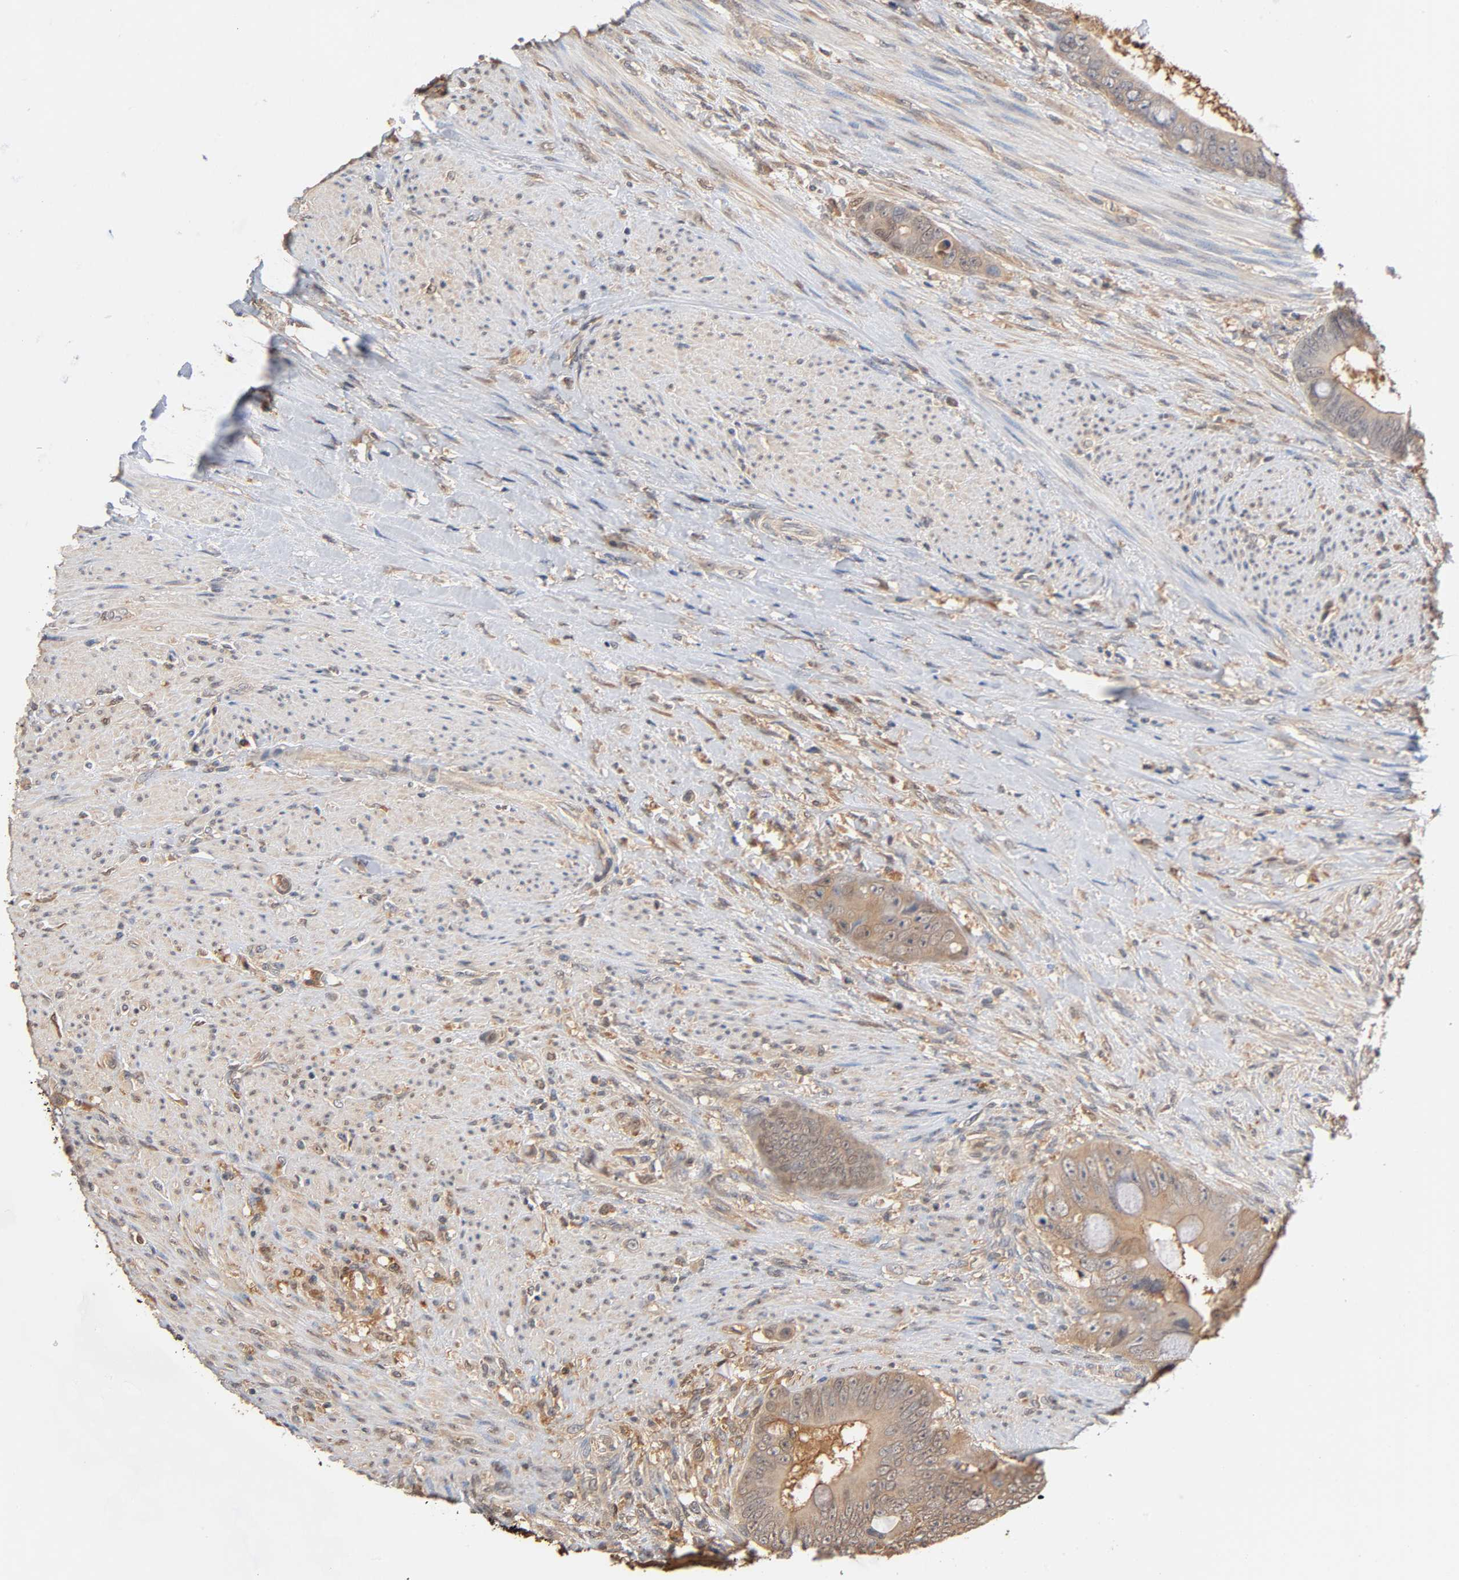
{"staining": {"intensity": "weak", "quantity": ">75%", "location": "cytoplasmic/membranous"}, "tissue": "colorectal cancer", "cell_type": "Tumor cells", "image_type": "cancer", "snomed": [{"axis": "morphology", "description": "Adenocarcinoma, NOS"}, {"axis": "topography", "description": "Rectum"}], "caption": "Protein analysis of colorectal adenocarcinoma tissue exhibits weak cytoplasmic/membranous staining in approximately >75% of tumor cells. The protein is stained brown, and the nuclei are stained in blue (DAB (3,3'-diaminobenzidine) IHC with brightfield microscopy, high magnification).", "gene": "ALDOA", "patient": {"sex": "female", "age": 77}}